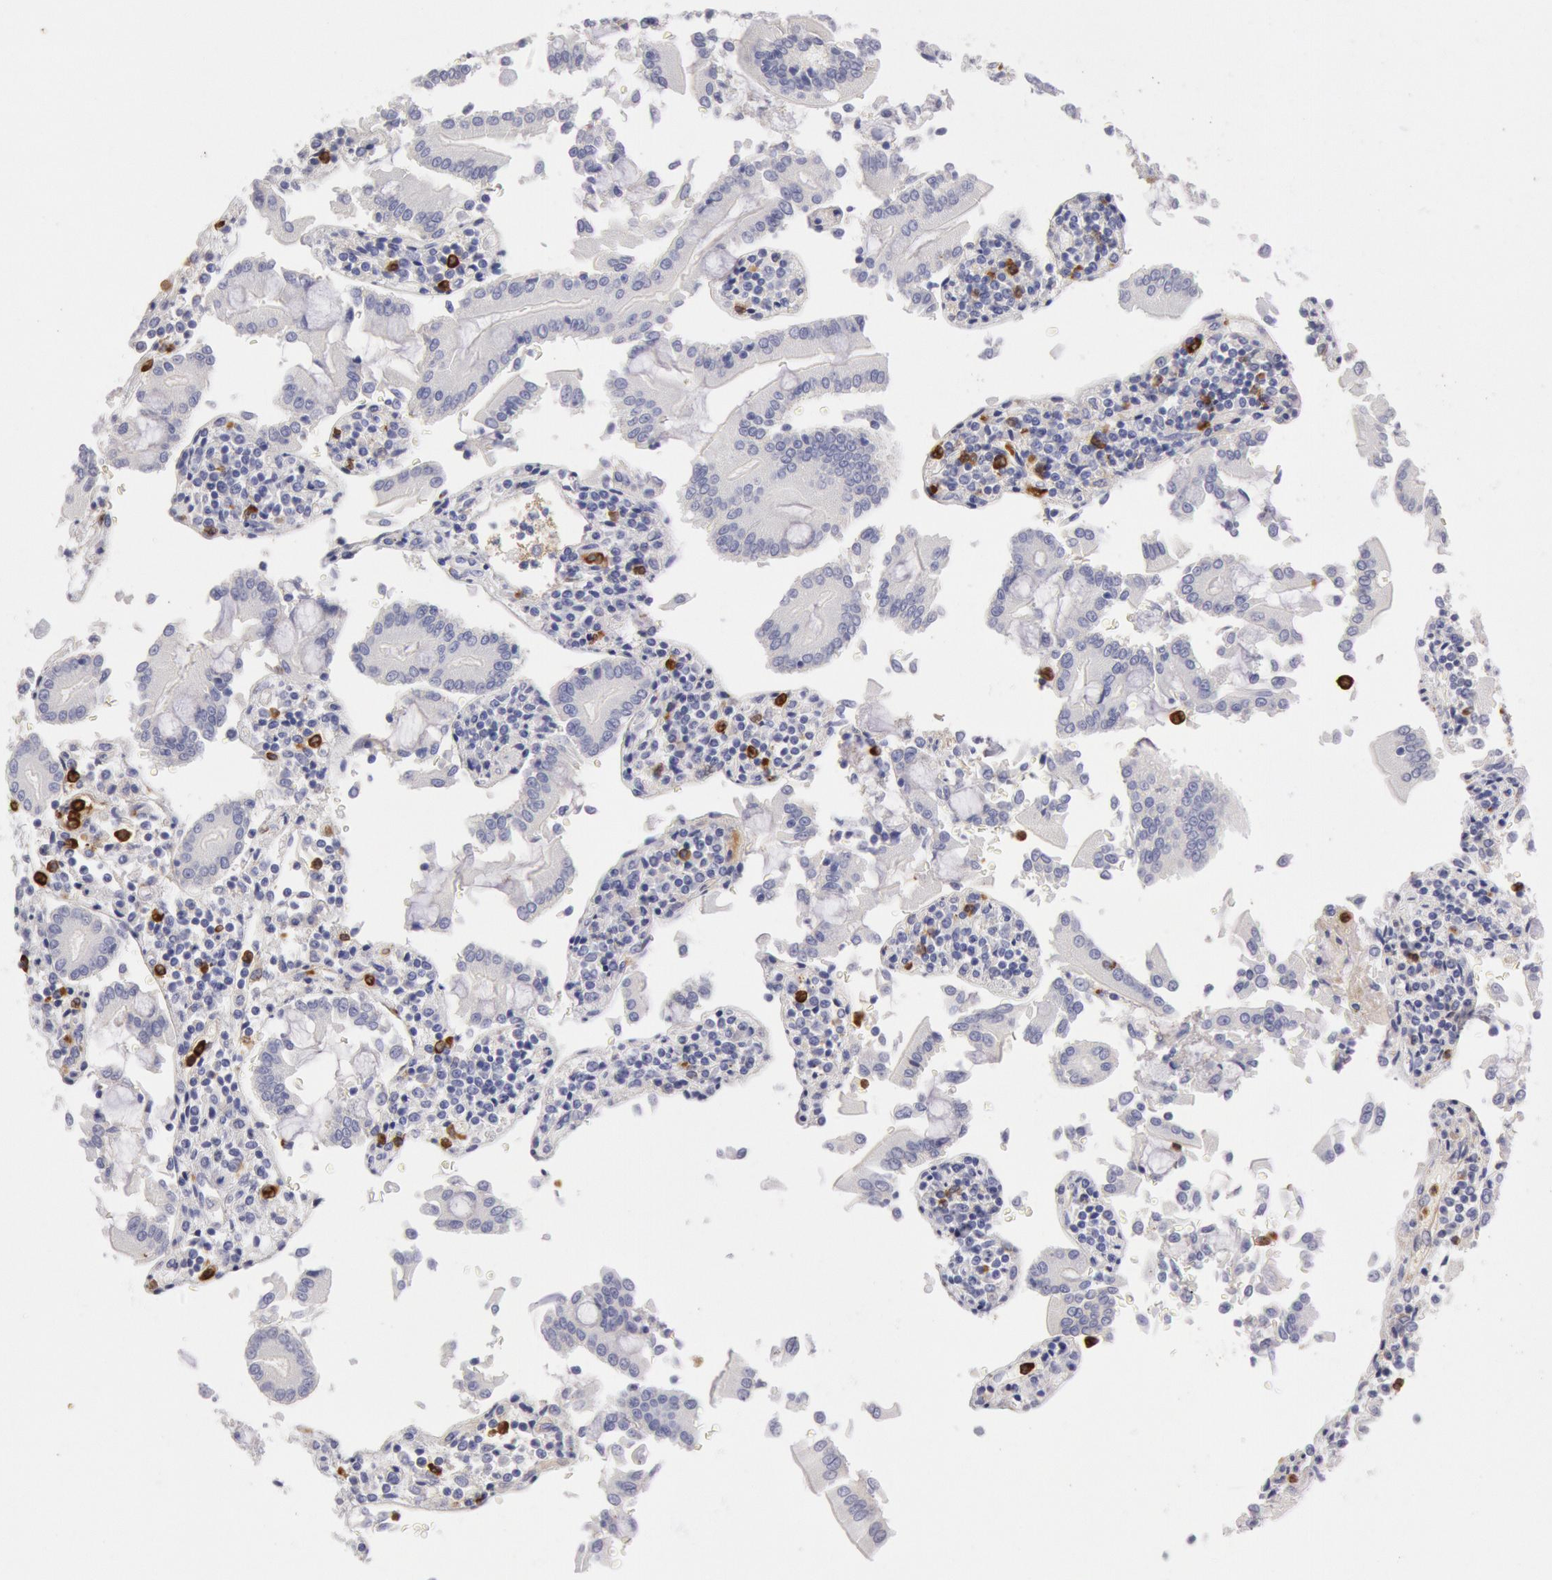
{"staining": {"intensity": "negative", "quantity": "none", "location": "none"}, "tissue": "pancreatic cancer", "cell_type": "Tumor cells", "image_type": "cancer", "snomed": [{"axis": "morphology", "description": "Adenocarcinoma, NOS"}, {"axis": "topography", "description": "Pancreas"}], "caption": "IHC histopathology image of neoplastic tissue: human adenocarcinoma (pancreatic) stained with DAB exhibits no significant protein staining in tumor cells.", "gene": "FCN1", "patient": {"sex": "female", "age": 57}}